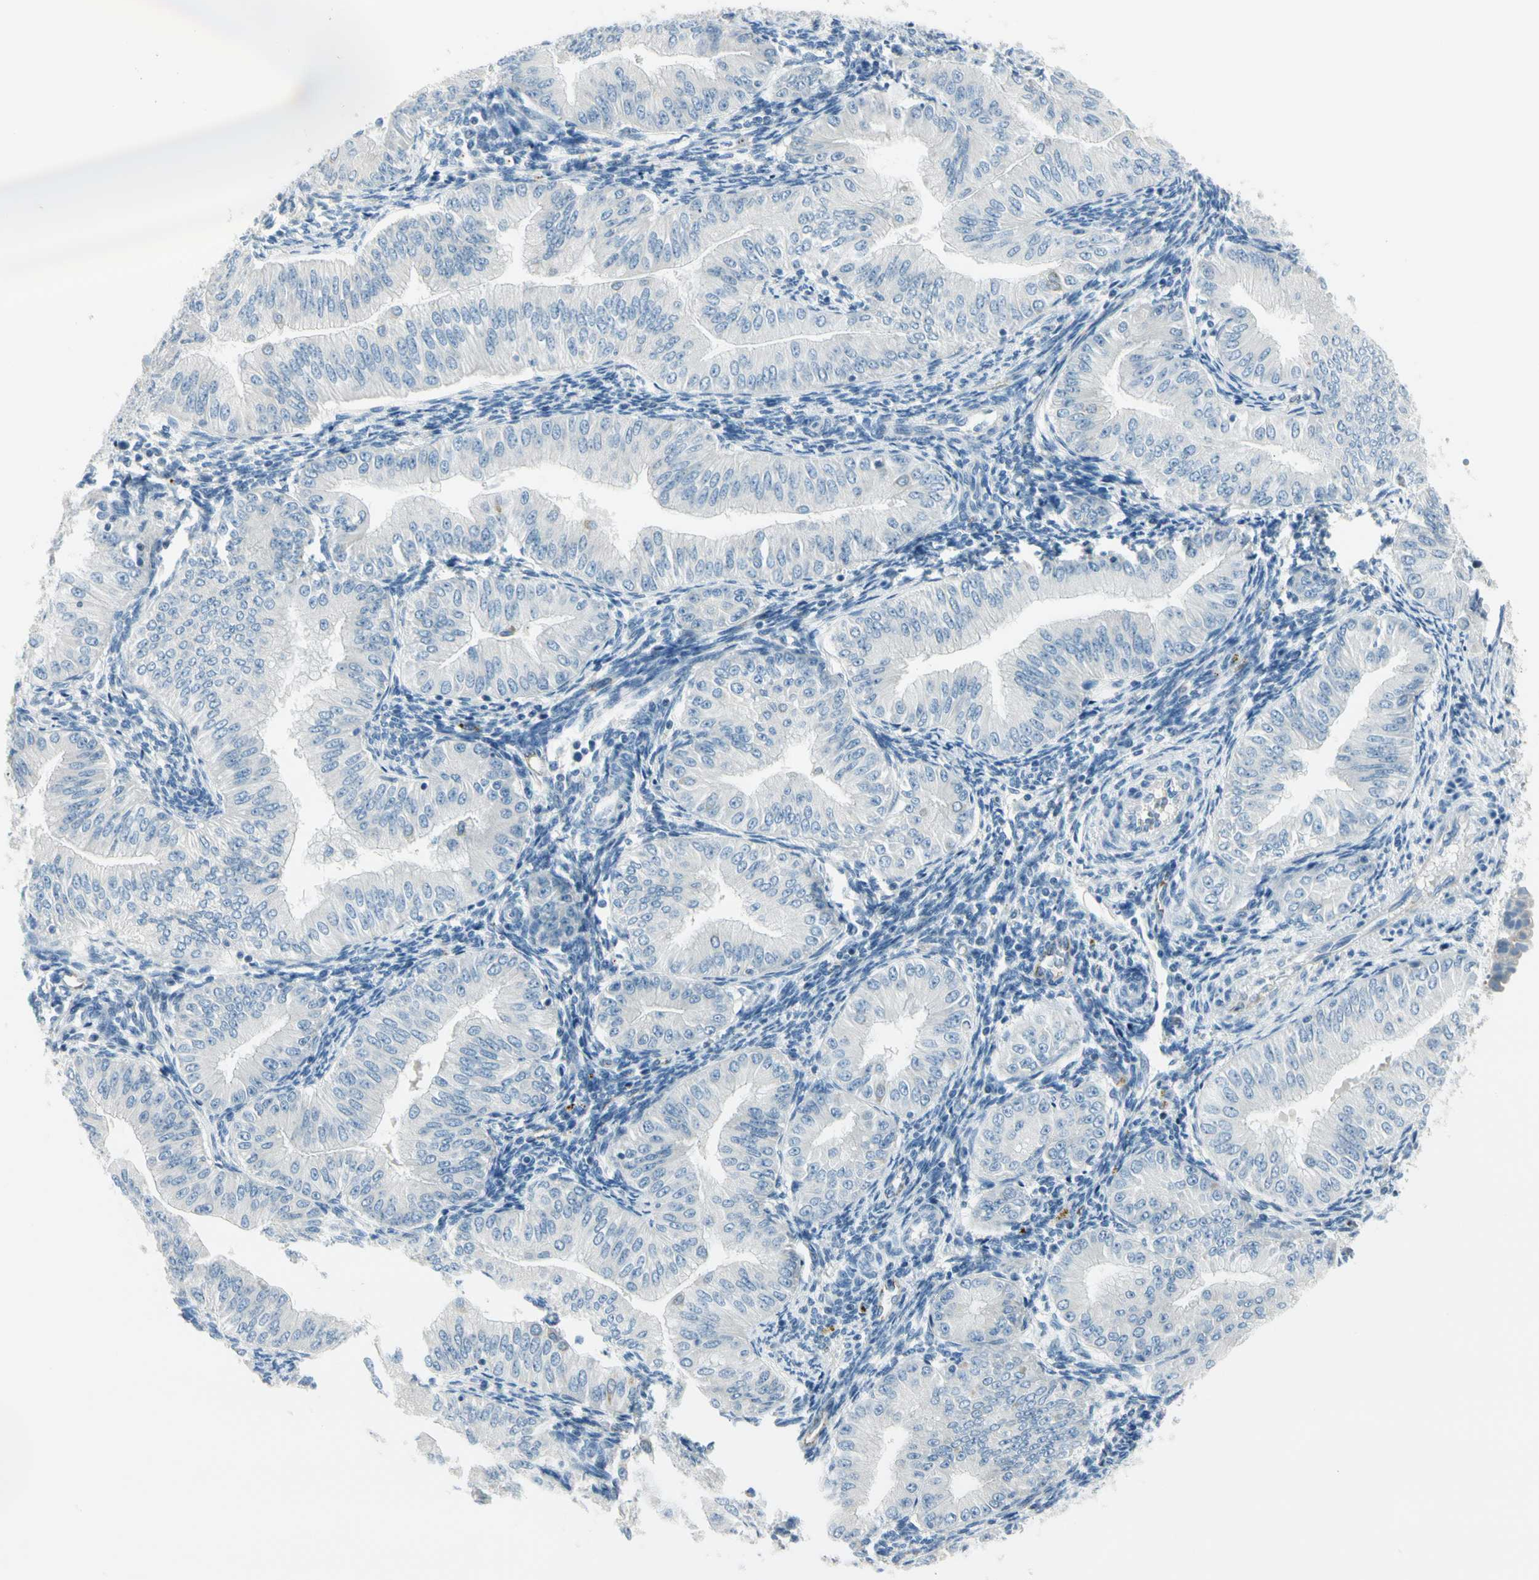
{"staining": {"intensity": "negative", "quantity": "none", "location": "none"}, "tissue": "endometrial cancer", "cell_type": "Tumor cells", "image_type": "cancer", "snomed": [{"axis": "morphology", "description": "Normal tissue, NOS"}, {"axis": "morphology", "description": "Adenocarcinoma, NOS"}, {"axis": "topography", "description": "Endometrium"}], "caption": "Tumor cells show no significant protein positivity in endometrial cancer.", "gene": "SLC6A15", "patient": {"sex": "female", "age": 53}}